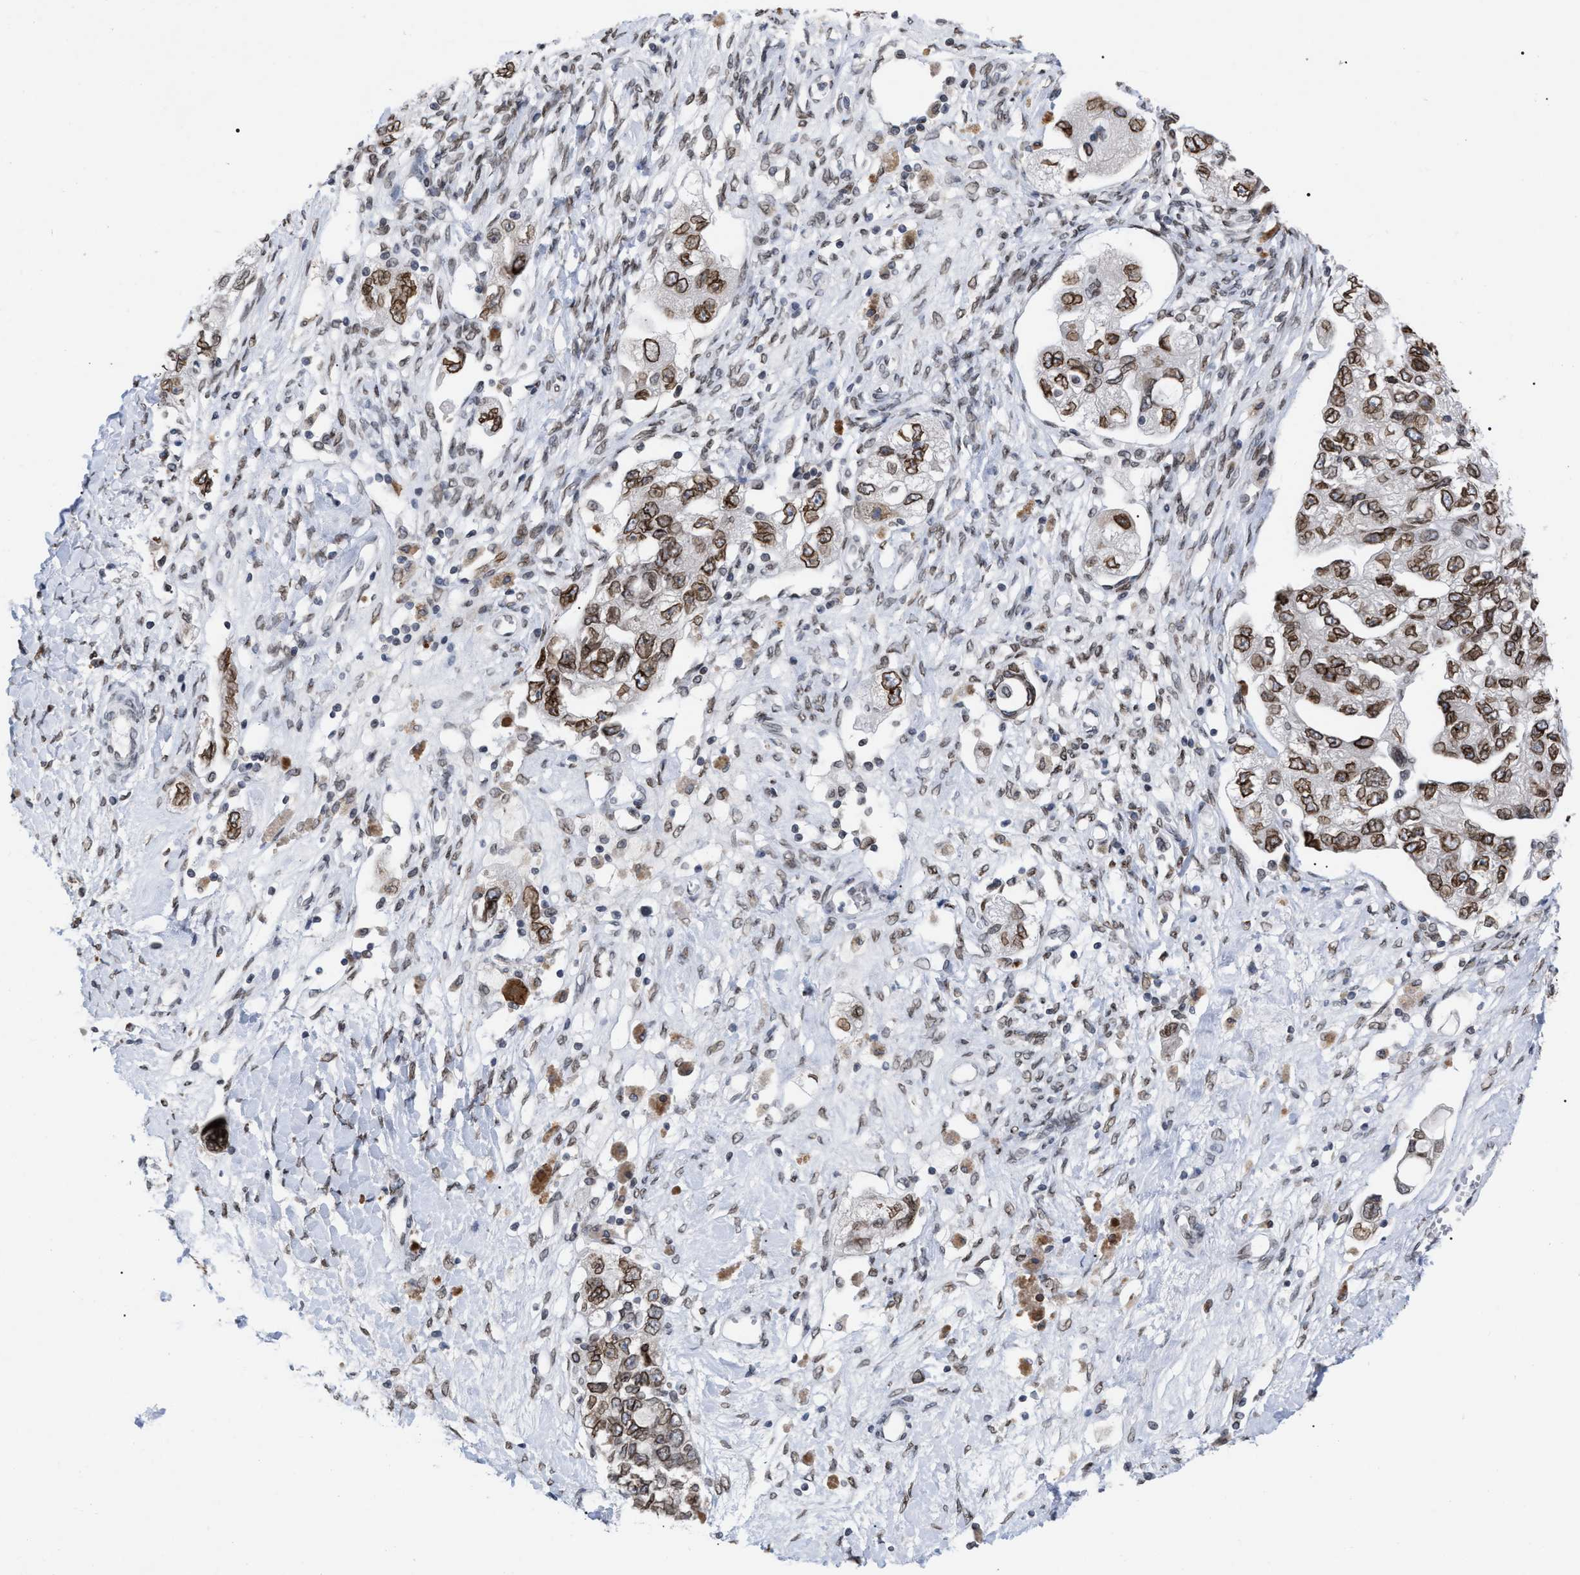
{"staining": {"intensity": "moderate", "quantity": ">75%", "location": "cytoplasmic/membranous,nuclear"}, "tissue": "ovarian cancer", "cell_type": "Tumor cells", "image_type": "cancer", "snomed": [{"axis": "morphology", "description": "Carcinoma, NOS"}, {"axis": "morphology", "description": "Cystadenocarcinoma, serous, NOS"}, {"axis": "topography", "description": "Ovary"}], "caption": "Ovarian cancer (carcinoma) was stained to show a protein in brown. There is medium levels of moderate cytoplasmic/membranous and nuclear positivity in approximately >75% of tumor cells. (Brightfield microscopy of DAB IHC at high magnification).", "gene": "TPR", "patient": {"sex": "female", "age": 69}}